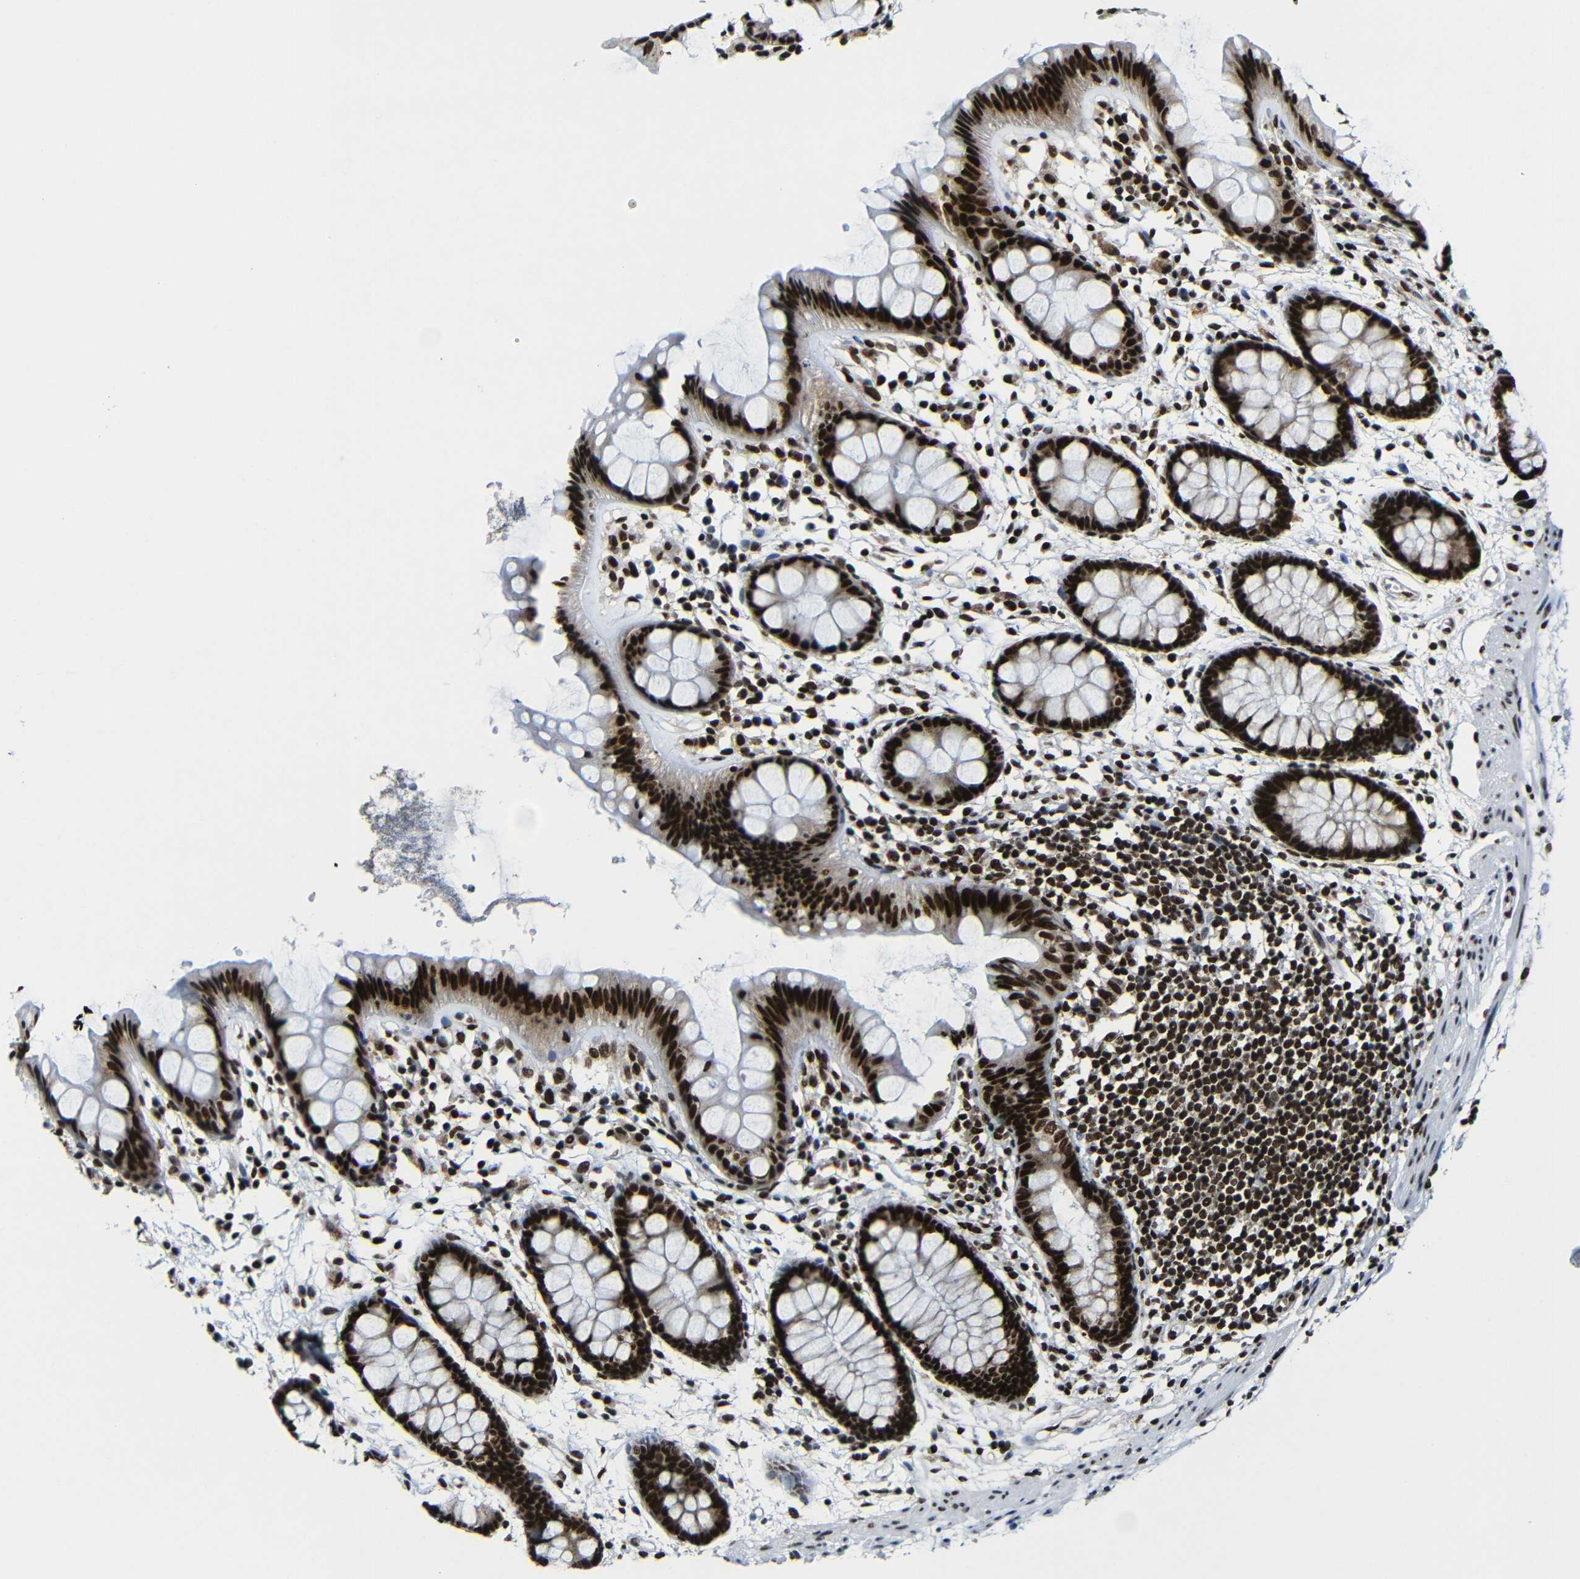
{"staining": {"intensity": "strong", "quantity": ">75%", "location": "nuclear"}, "tissue": "rectum", "cell_type": "Glandular cells", "image_type": "normal", "snomed": [{"axis": "morphology", "description": "Normal tissue, NOS"}, {"axis": "topography", "description": "Rectum"}], "caption": "DAB (3,3'-diaminobenzidine) immunohistochemical staining of unremarkable rectum demonstrates strong nuclear protein expression in approximately >75% of glandular cells. (DAB (3,3'-diaminobenzidine) IHC, brown staining for protein, blue staining for nuclei).", "gene": "PTBP1", "patient": {"sex": "female", "age": 66}}